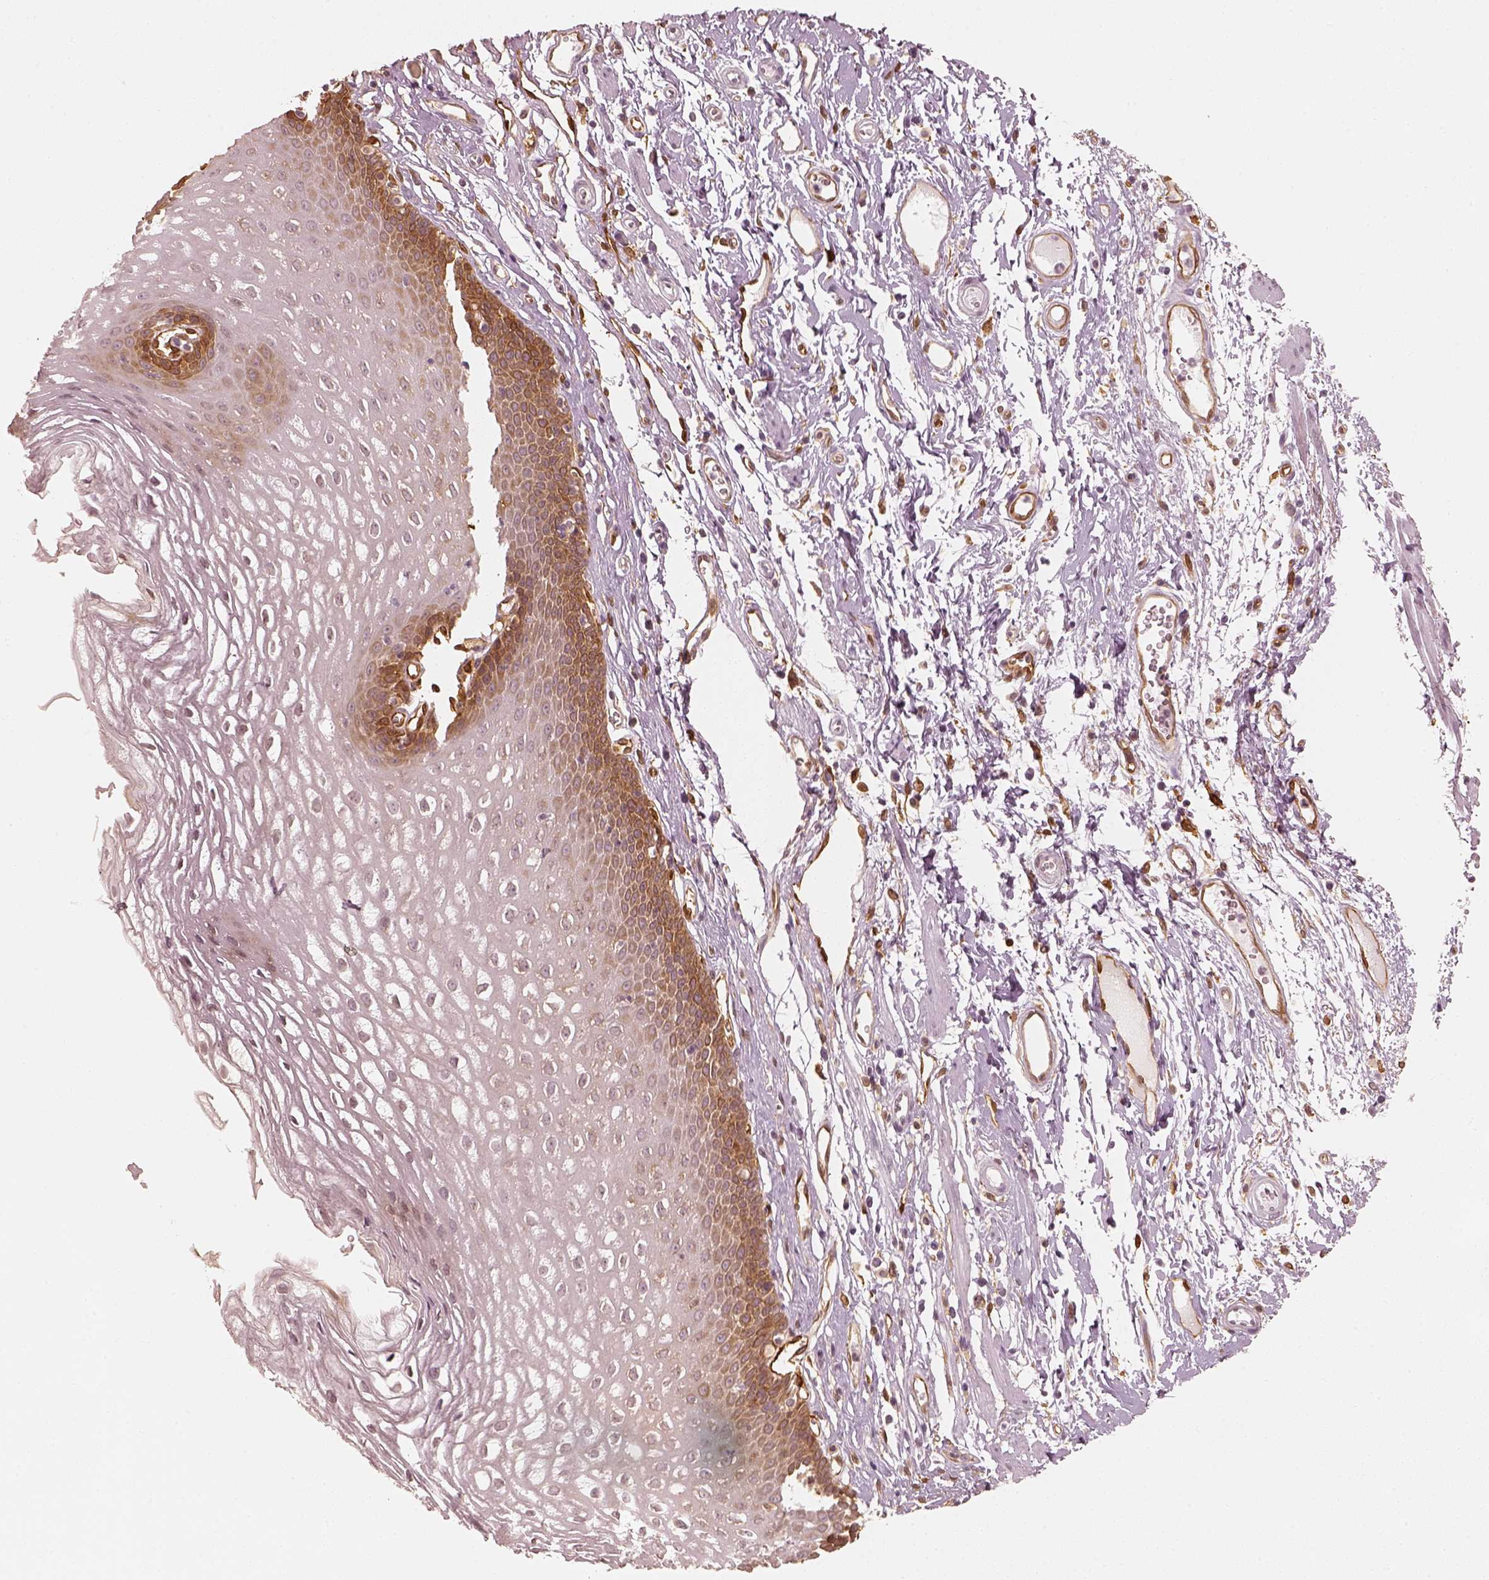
{"staining": {"intensity": "moderate", "quantity": "<25%", "location": "cytoplasmic/membranous"}, "tissue": "esophagus", "cell_type": "Squamous epithelial cells", "image_type": "normal", "snomed": [{"axis": "morphology", "description": "Normal tissue, NOS"}, {"axis": "topography", "description": "Esophagus"}], "caption": "Protein staining shows moderate cytoplasmic/membranous staining in approximately <25% of squamous epithelial cells in normal esophagus.", "gene": "FSCN1", "patient": {"sex": "male", "age": 72}}